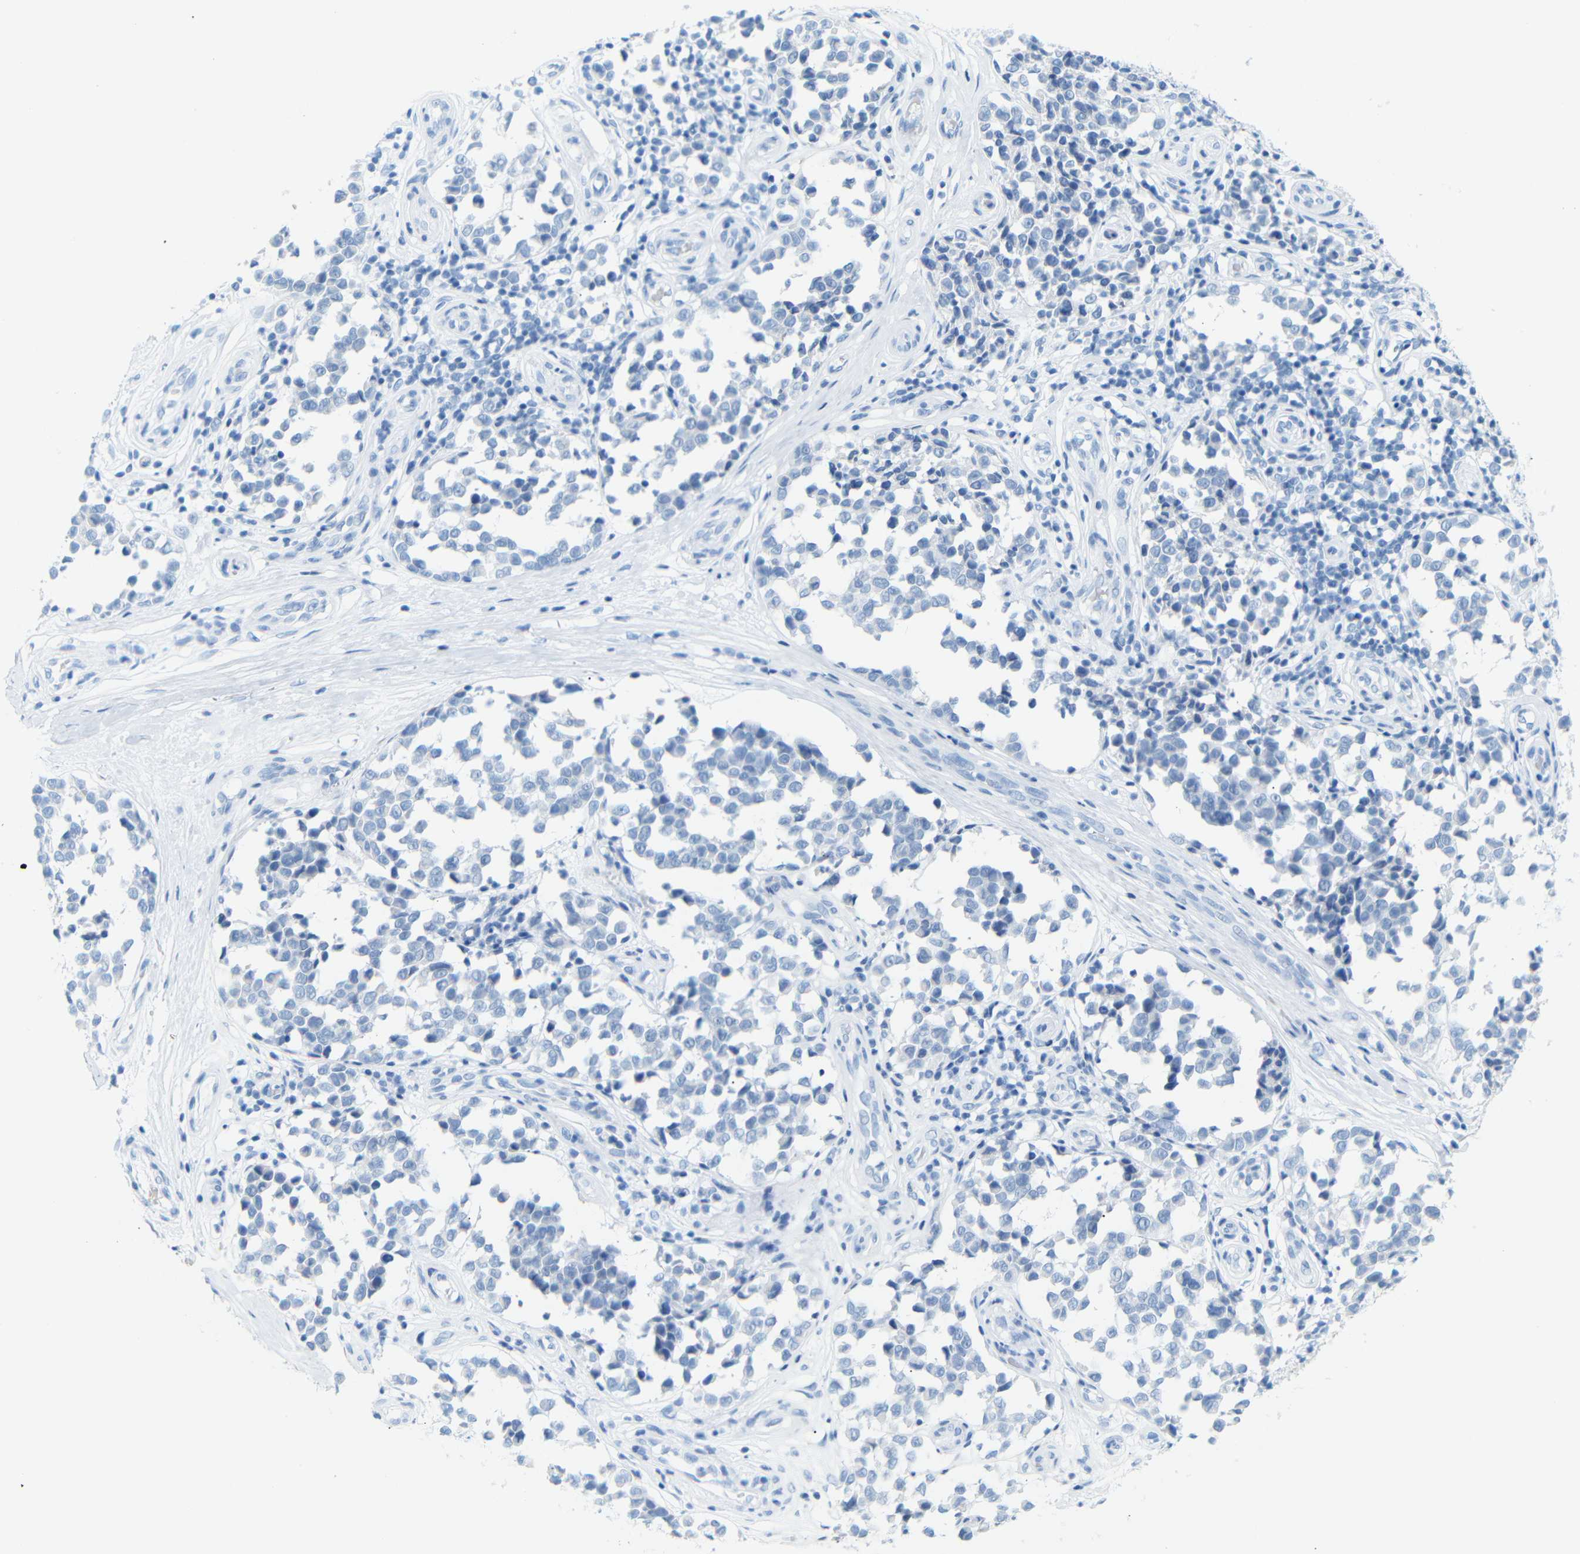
{"staining": {"intensity": "negative", "quantity": "none", "location": "none"}, "tissue": "melanoma", "cell_type": "Tumor cells", "image_type": "cancer", "snomed": [{"axis": "morphology", "description": "Malignant melanoma, NOS"}, {"axis": "topography", "description": "Skin"}], "caption": "The image reveals no staining of tumor cells in malignant melanoma.", "gene": "DYNAP", "patient": {"sex": "female", "age": 64}}